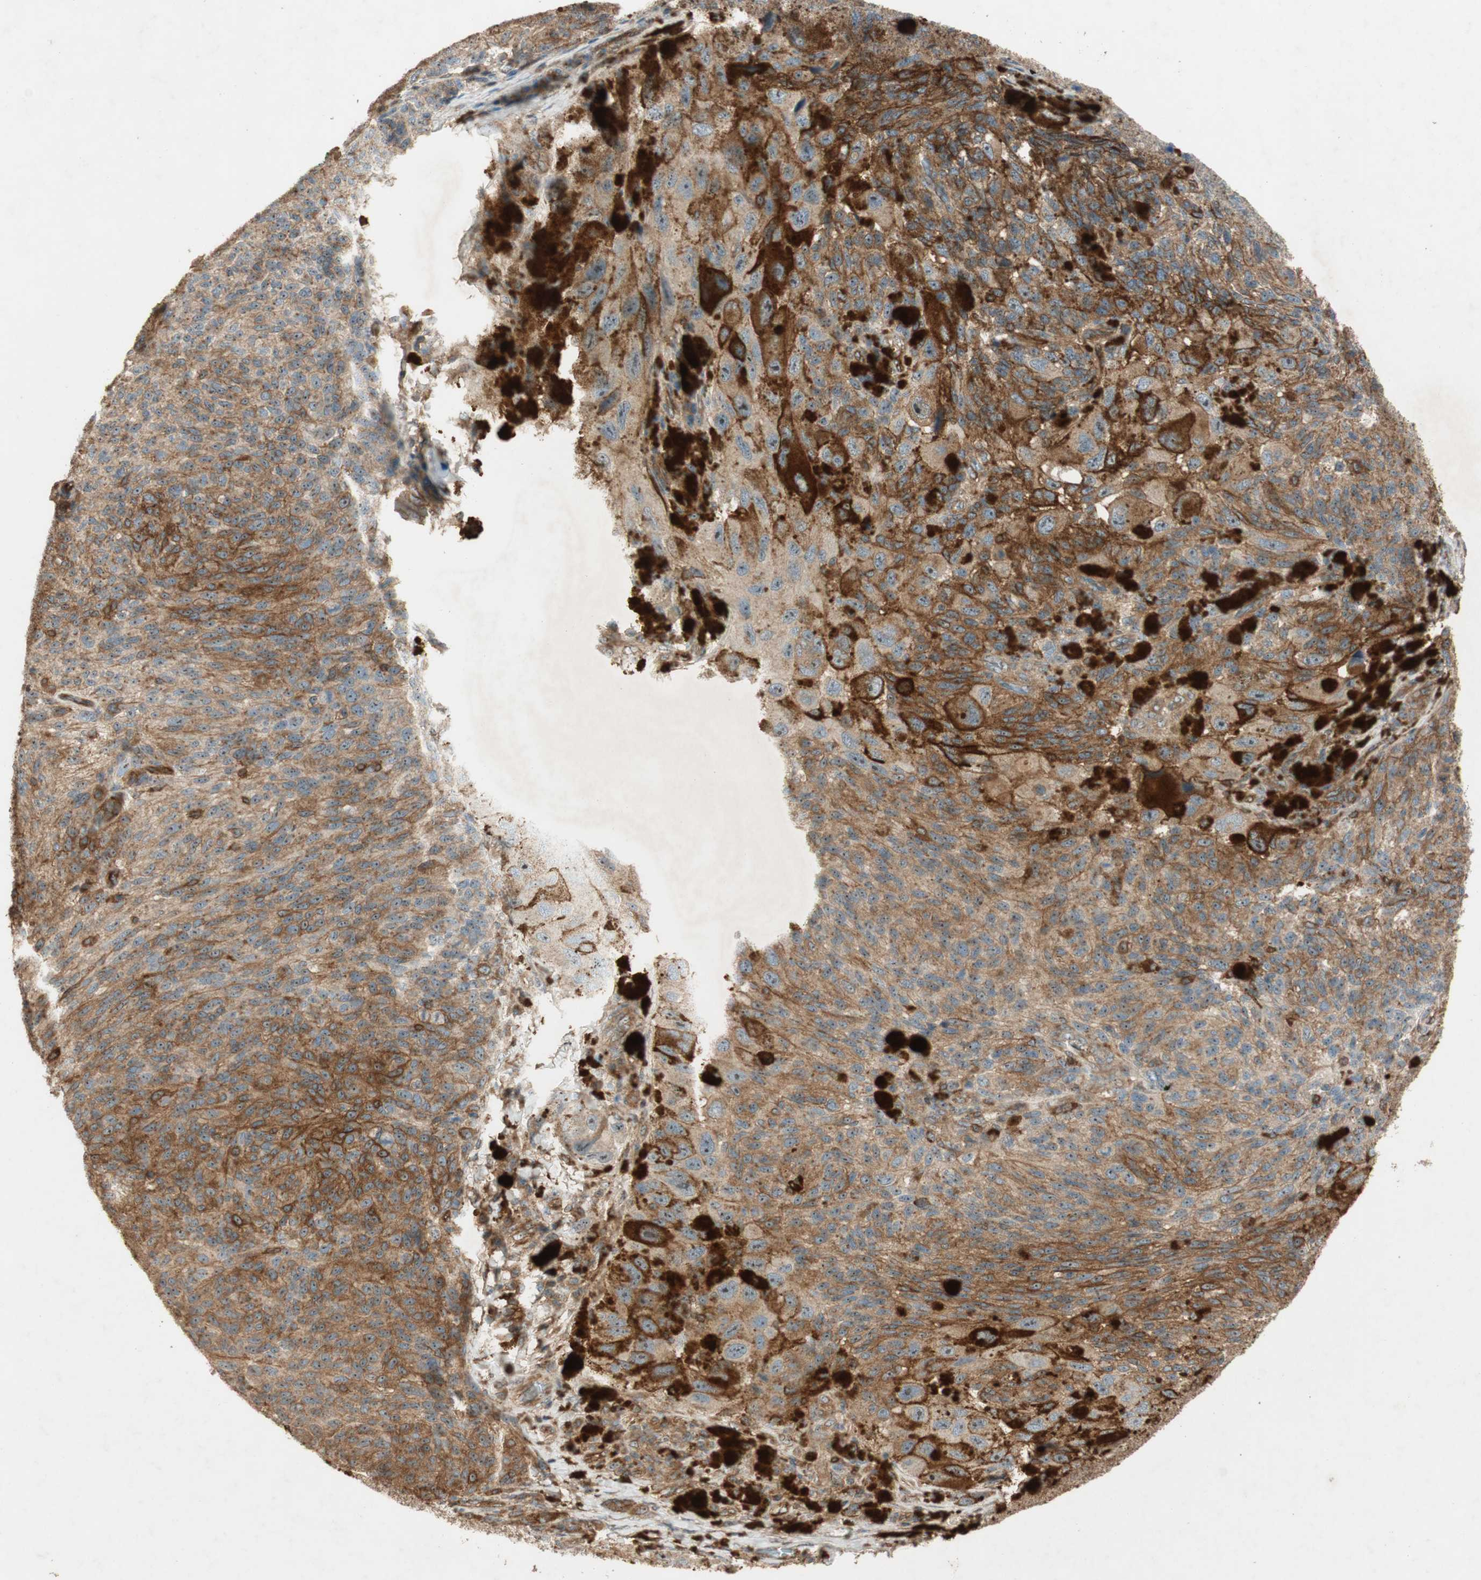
{"staining": {"intensity": "strong", "quantity": ">75%", "location": "cytoplasmic/membranous,nuclear"}, "tissue": "melanoma", "cell_type": "Tumor cells", "image_type": "cancer", "snomed": [{"axis": "morphology", "description": "Malignant melanoma, NOS"}, {"axis": "topography", "description": "Skin"}], "caption": "DAB (3,3'-diaminobenzidine) immunohistochemical staining of melanoma reveals strong cytoplasmic/membranous and nuclear protein expression in about >75% of tumor cells.", "gene": "BTN3A3", "patient": {"sex": "female", "age": 73}}